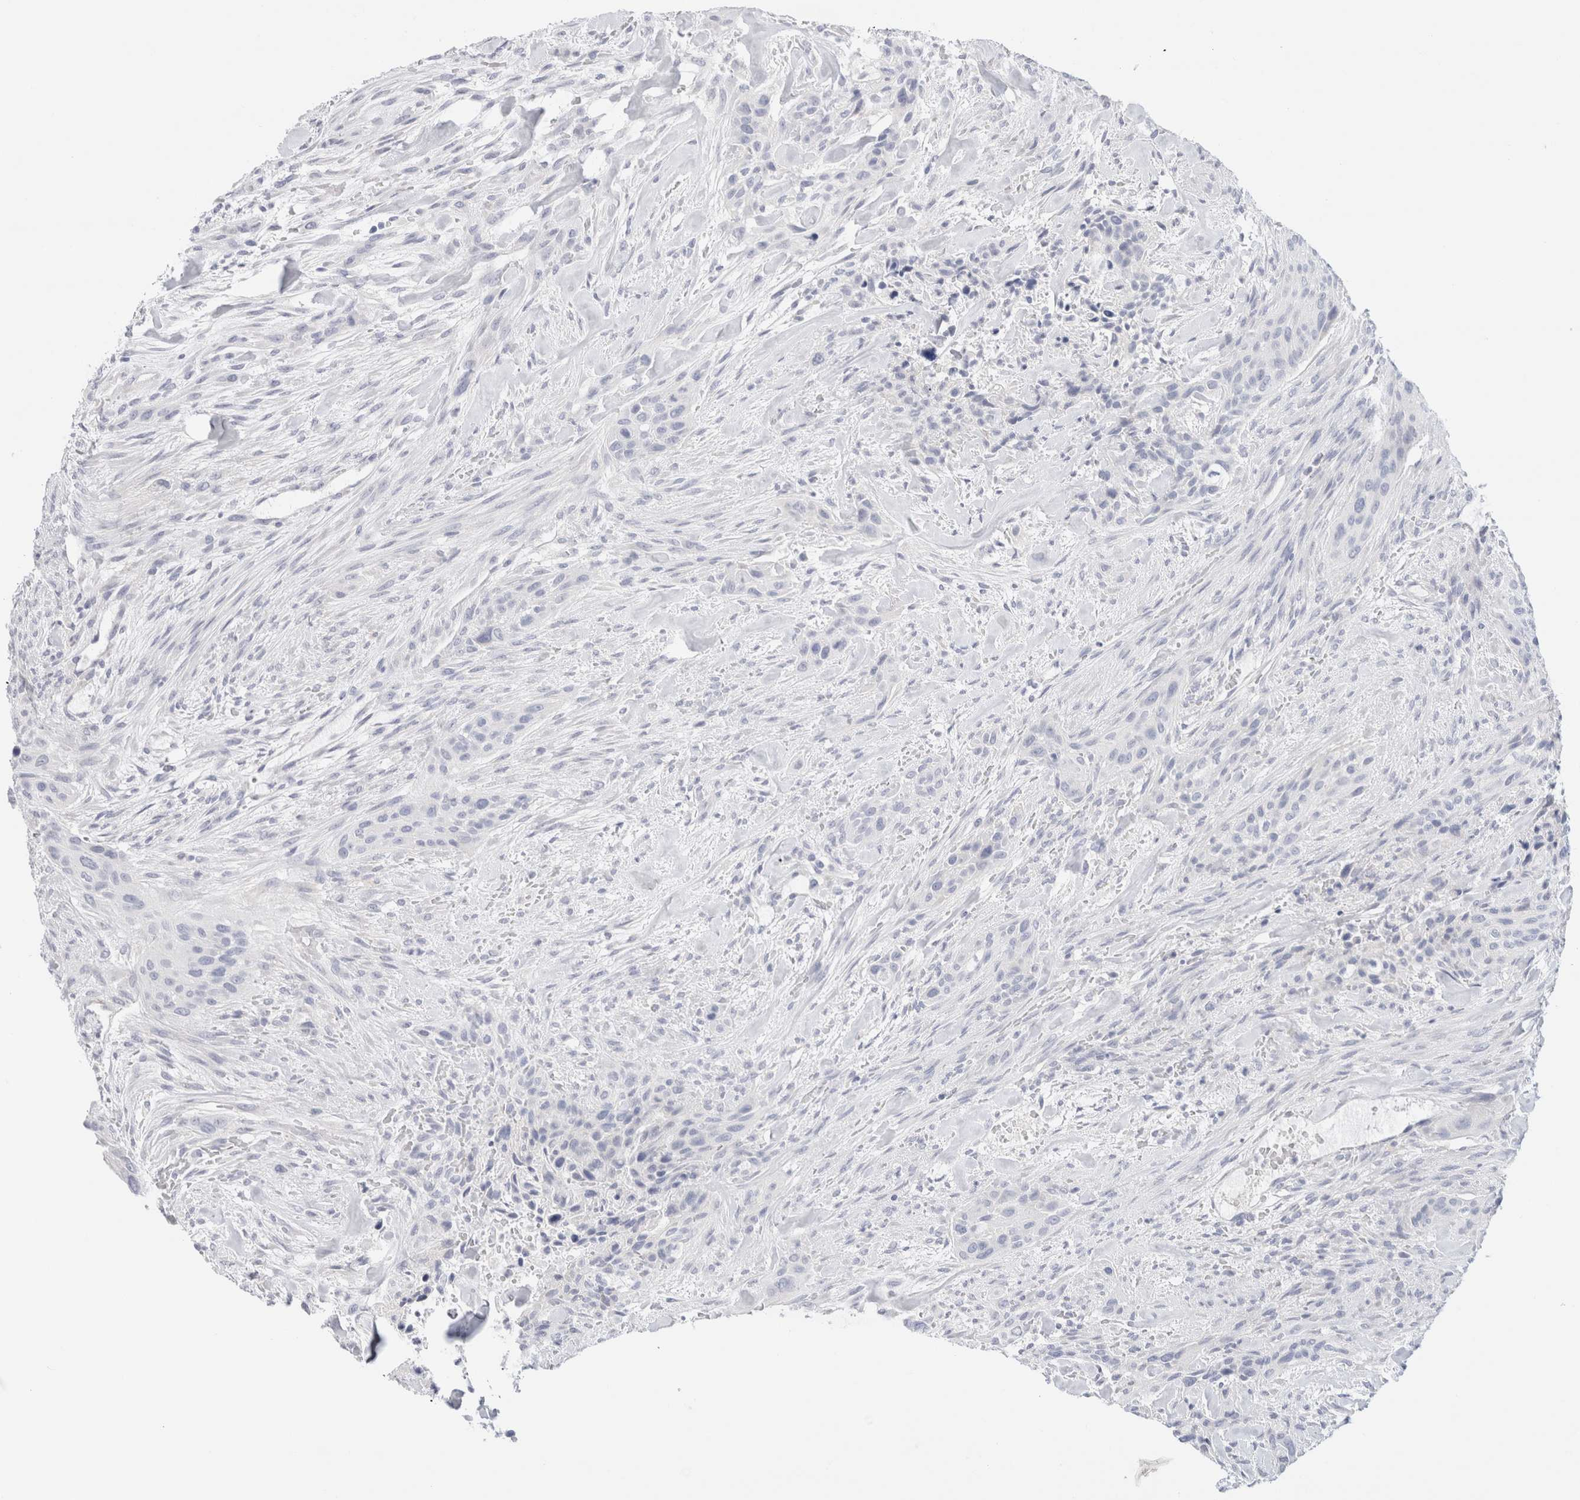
{"staining": {"intensity": "negative", "quantity": "none", "location": "none"}, "tissue": "urothelial cancer", "cell_type": "Tumor cells", "image_type": "cancer", "snomed": [{"axis": "morphology", "description": "Urothelial carcinoma, High grade"}, {"axis": "topography", "description": "Urinary bladder"}], "caption": "Immunohistochemical staining of high-grade urothelial carcinoma displays no significant staining in tumor cells. (DAB IHC, high magnification).", "gene": "GADD45G", "patient": {"sex": "male", "age": 35}}